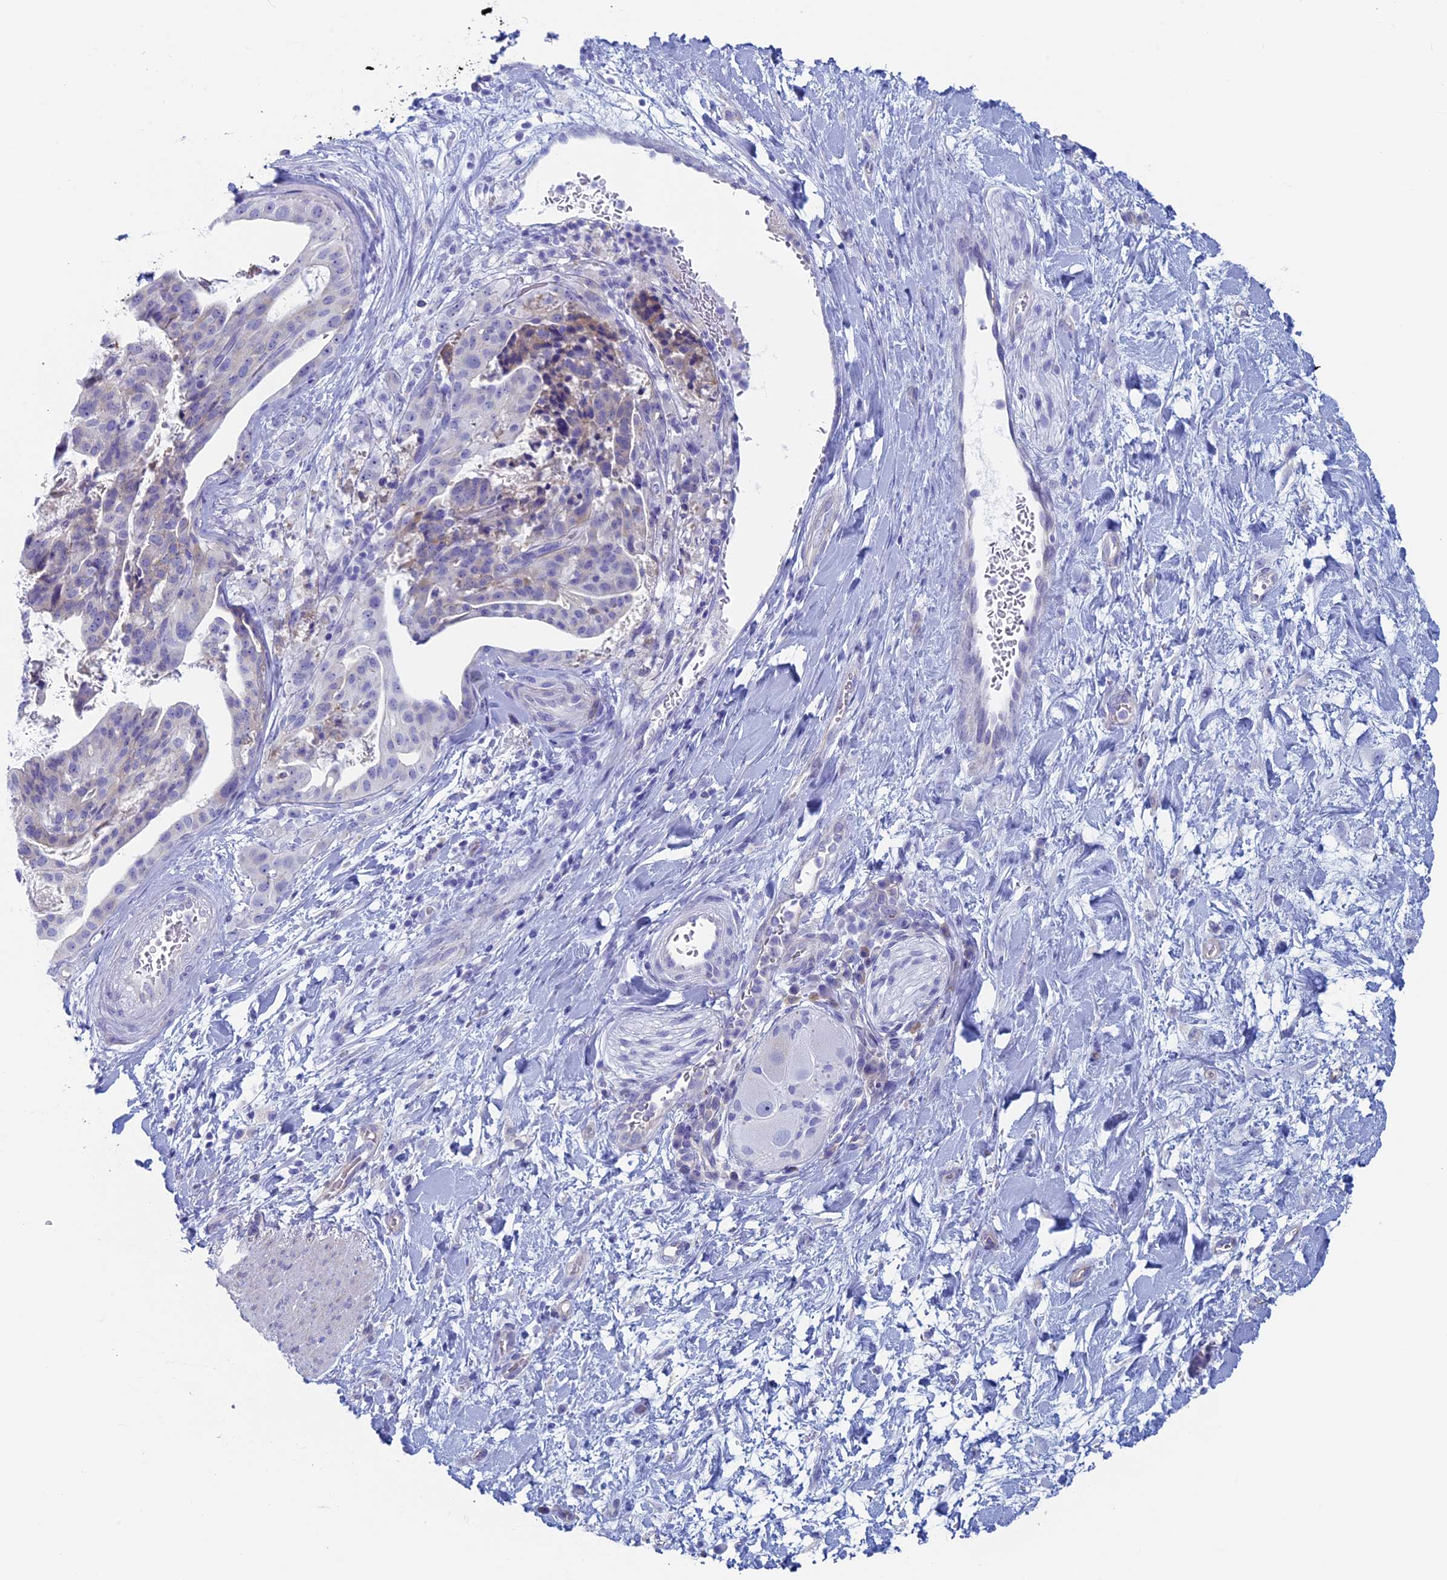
{"staining": {"intensity": "negative", "quantity": "none", "location": "none"}, "tissue": "stomach cancer", "cell_type": "Tumor cells", "image_type": "cancer", "snomed": [{"axis": "morphology", "description": "Adenocarcinoma, NOS"}, {"axis": "topography", "description": "Stomach"}], "caption": "High magnification brightfield microscopy of stomach cancer (adenocarcinoma) stained with DAB (brown) and counterstained with hematoxylin (blue): tumor cells show no significant positivity.", "gene": "MAGEB6", "patient": {"sex": "male", "age": 48}}